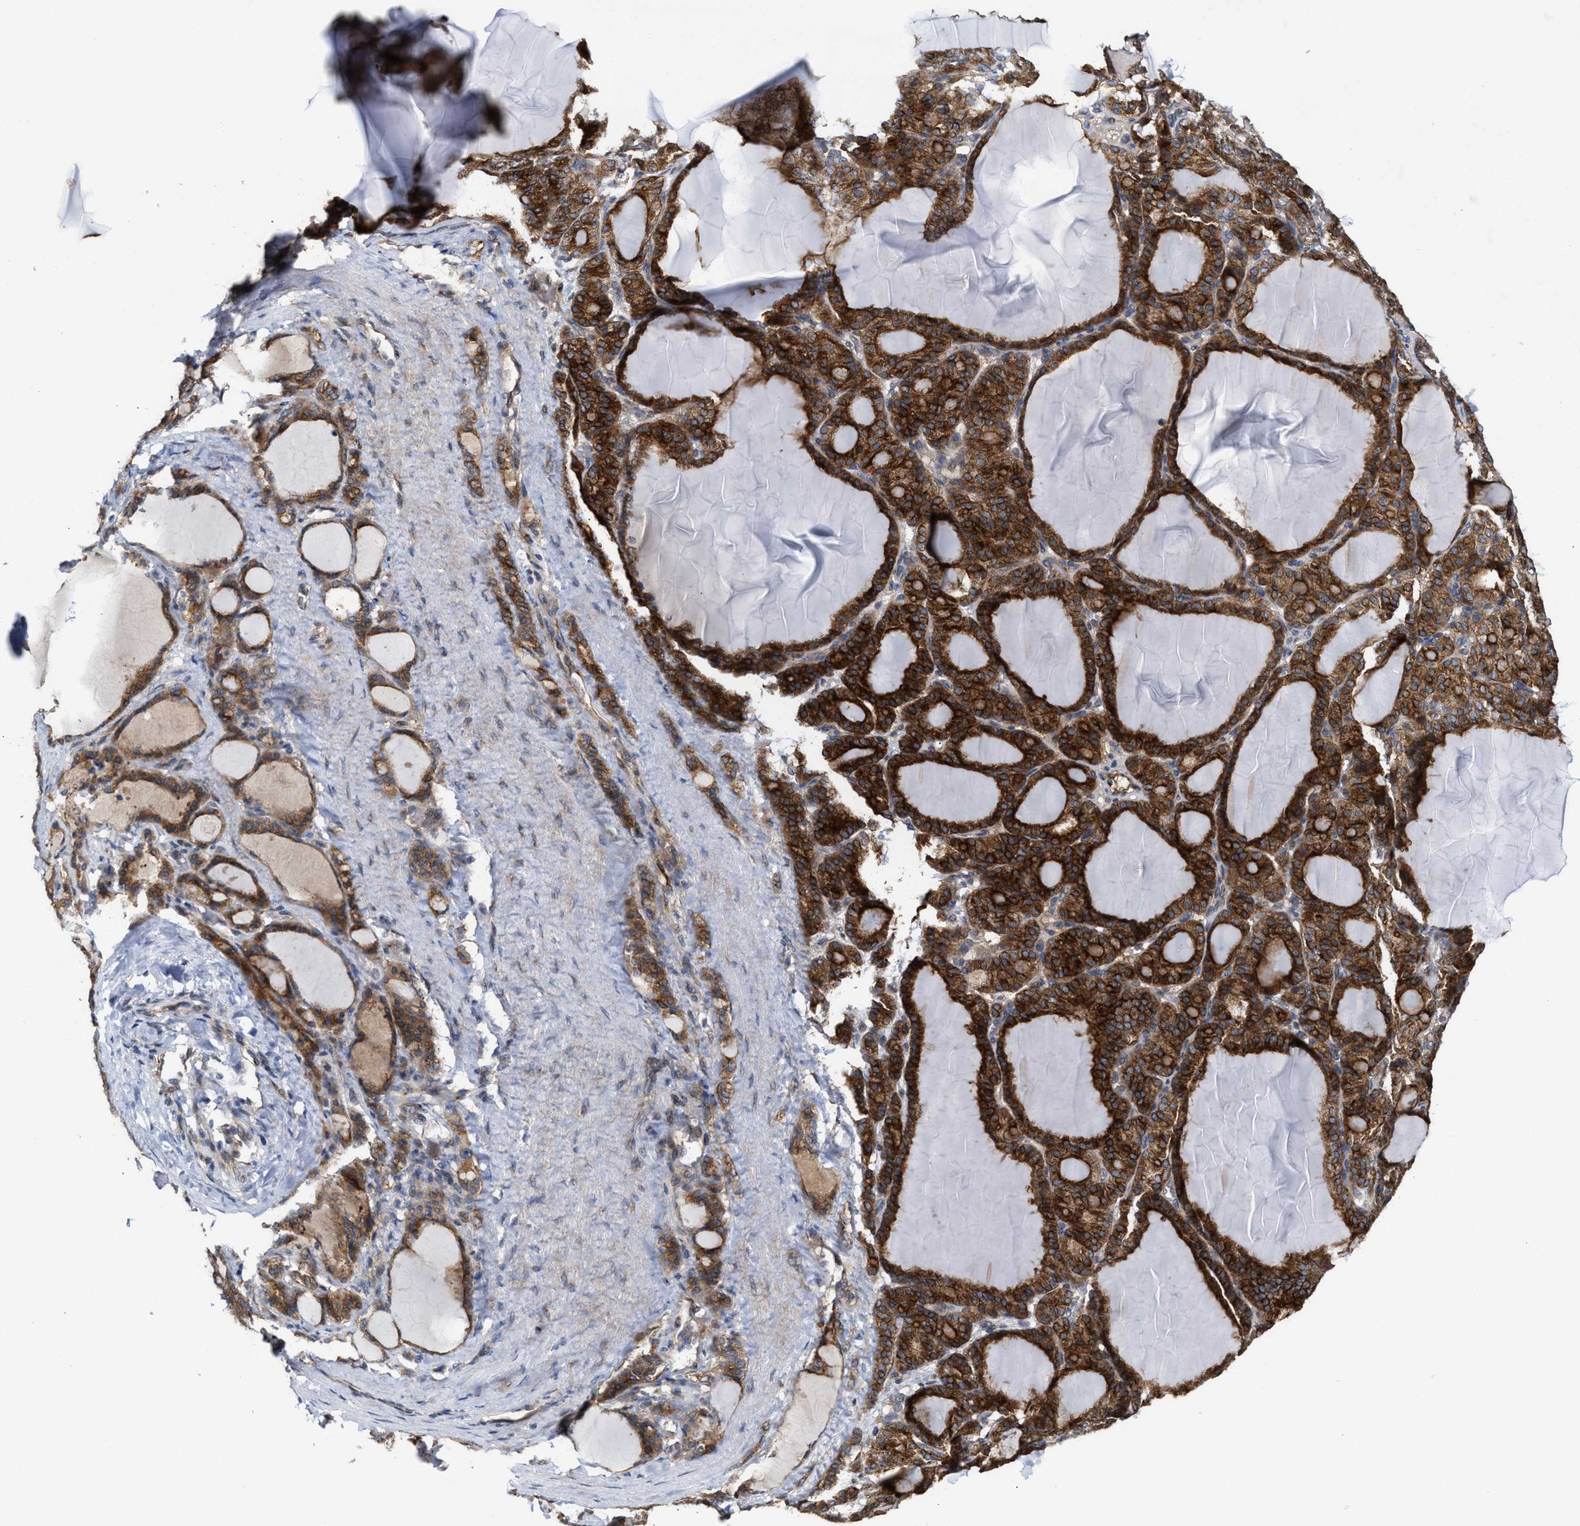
{"staining": {"intensity": "strong", "quantity": ">75%", "location": "cytoplasmic/membranous"}, "tissue": "thyroid gland", "cell_type": "Glandular cells", "image_type": "normal", "snomed": [{"axis": "morphology", "description": "Normal tissue, NOS"}, {"axis": "topography", "description": "Thyroid gland"}], "caption": "Immunohistochemistry staining of unremarkable thyroid gland, which demonstrates high levels of strong cytoplasmic/membranous expression in approximately >75% of glandular cells indicating strong cytoplasmic/membranous protein positivity. The staining was performed using DAB (3,3'-diaminobenzidine) (brown) for protein detection and nuclei were counterstained in hematoxylin (blue).", "gene": "BBLN", "patient": {"sex": "female", "age": 28}}